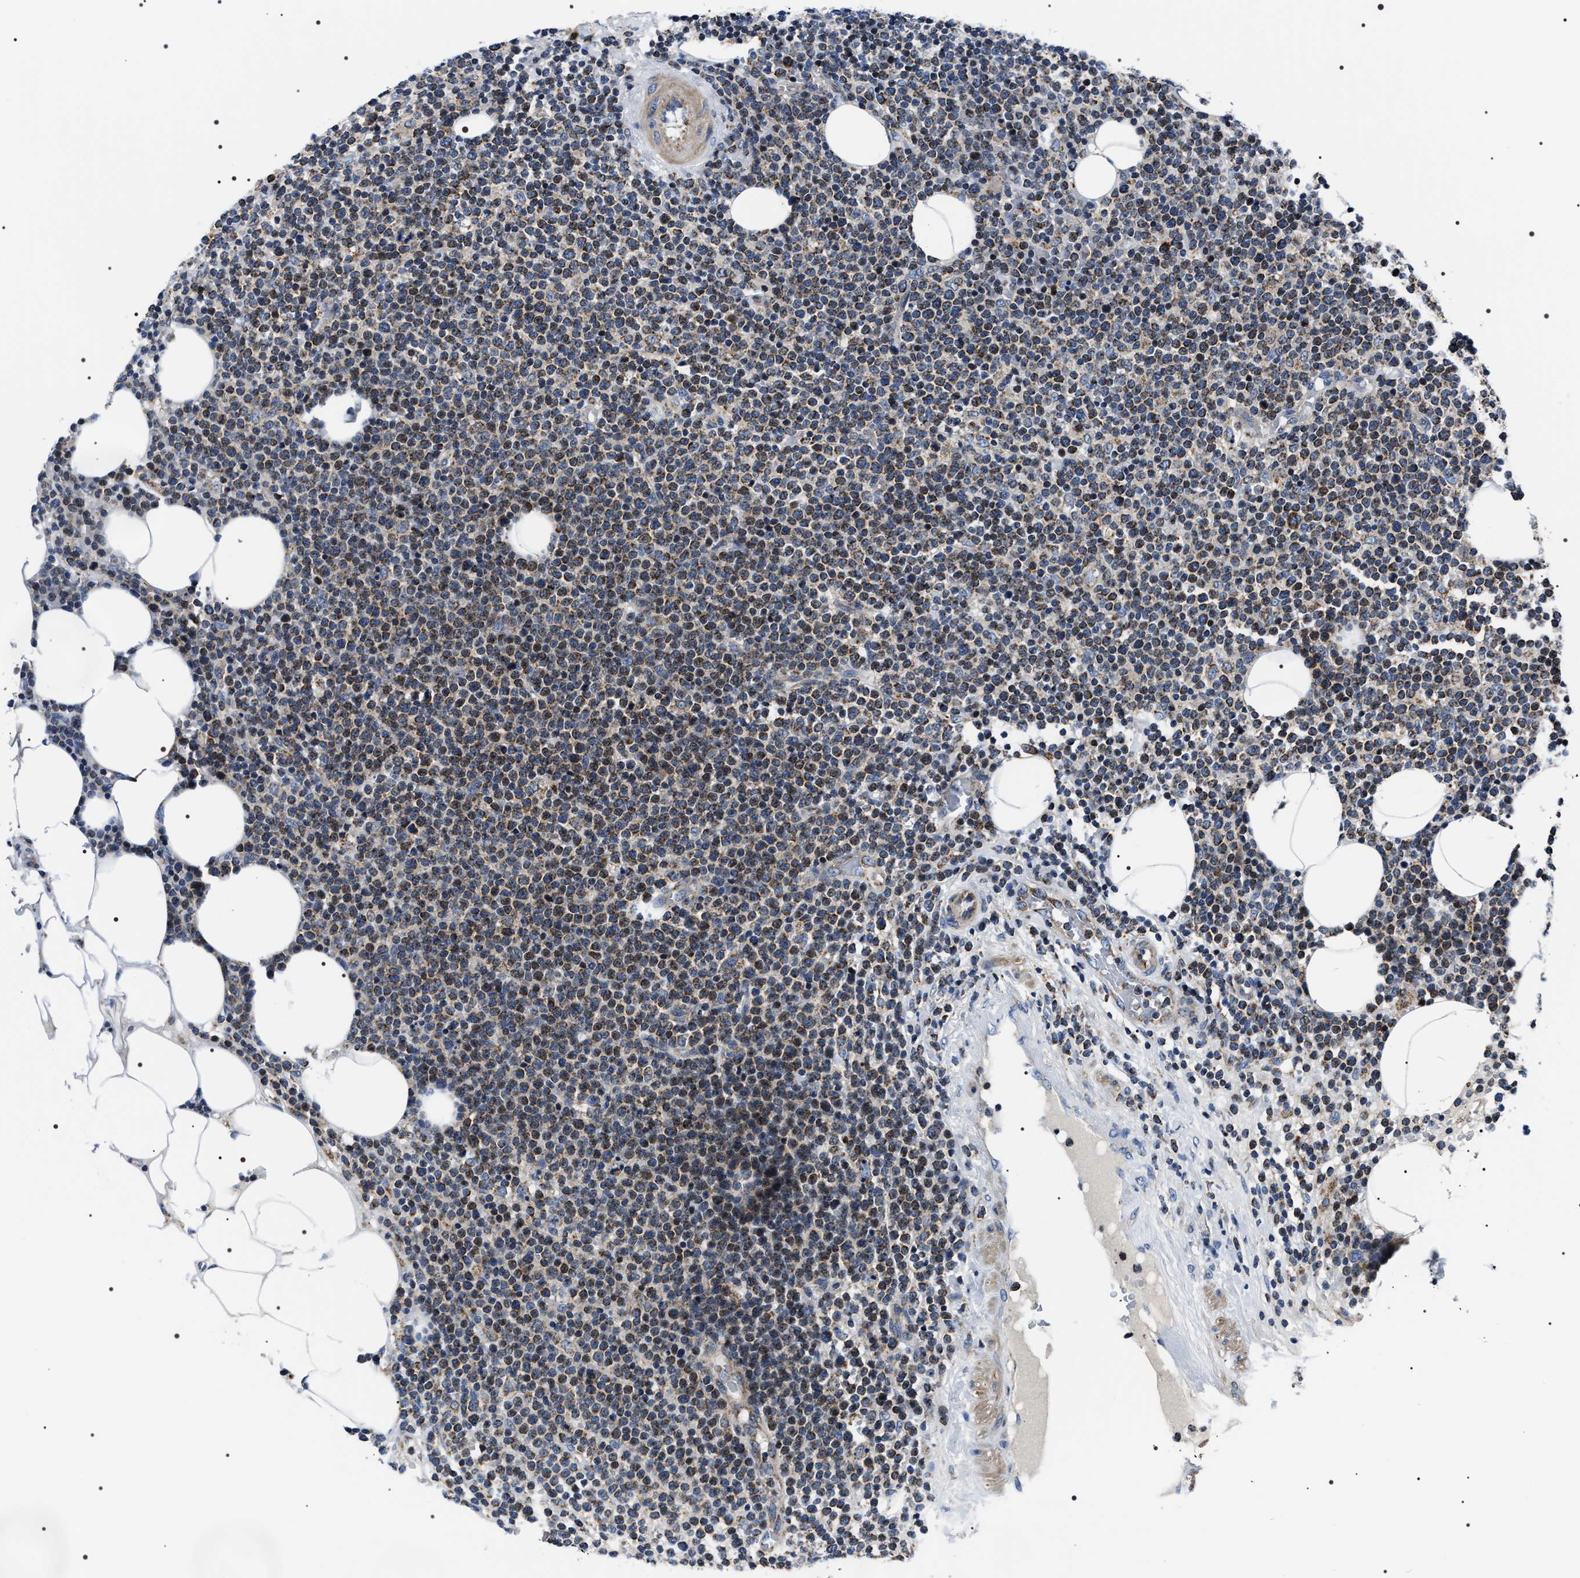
{"staining": {"intensity": "moderate", "quantity": ">75%", "location": "cytoplasmic/membranous"}, "tissue": "lymphoma", "cell_type": "Tumor cells", "image_type": "cancer", "snomed": [{"axis": "morphology", "description": "Malignant lymphoma, non-Hodgkin's type, High grade"}, {"axis": "topography", "description": "Lymph node"}], "caption": "Brown immunohistochemical staining in human high-grade malignant lymphoma, non-Hodgkin's type displays moderate cytoplasmic/membranous expression in about >75% of tumor cells.", "gene": "NTMT1", "patient": {"sex": "male", "age": 61}}